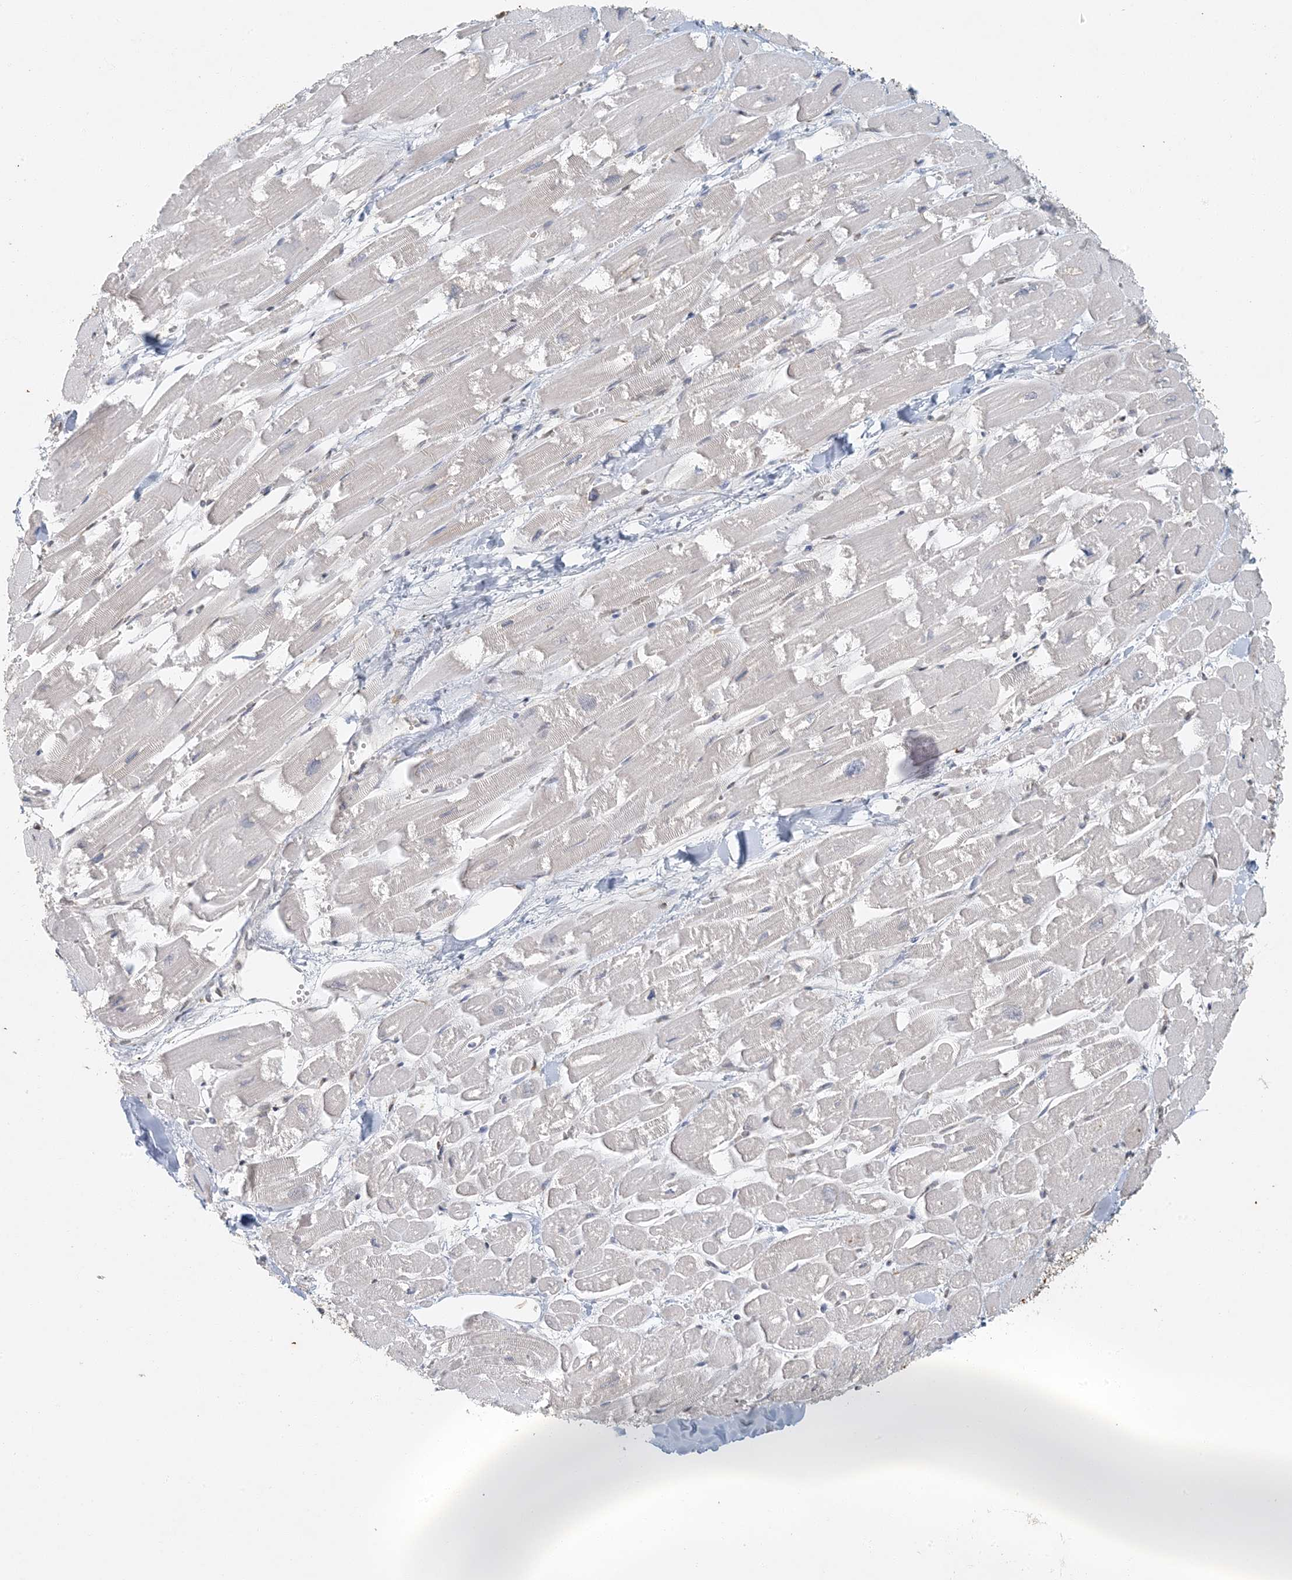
{"staining": {"intensity": "moderate", "quantity": "<25%", "location": "nuclear"}, "tissue": "heart muscle", "cell_type": "Cardiomyocytes", "image_type": "normal", "snomed": [{"axis": "morphology", "description": "Normal tissue, NOS"}, {"axis": "topography", "description": "Heart"}], "caption": "Human heart muscle stained with a protein marker reveals moderate staining in cardiomyocytes.", "gene": "AK9", "patient": {"sex": "male", "age": 54}}